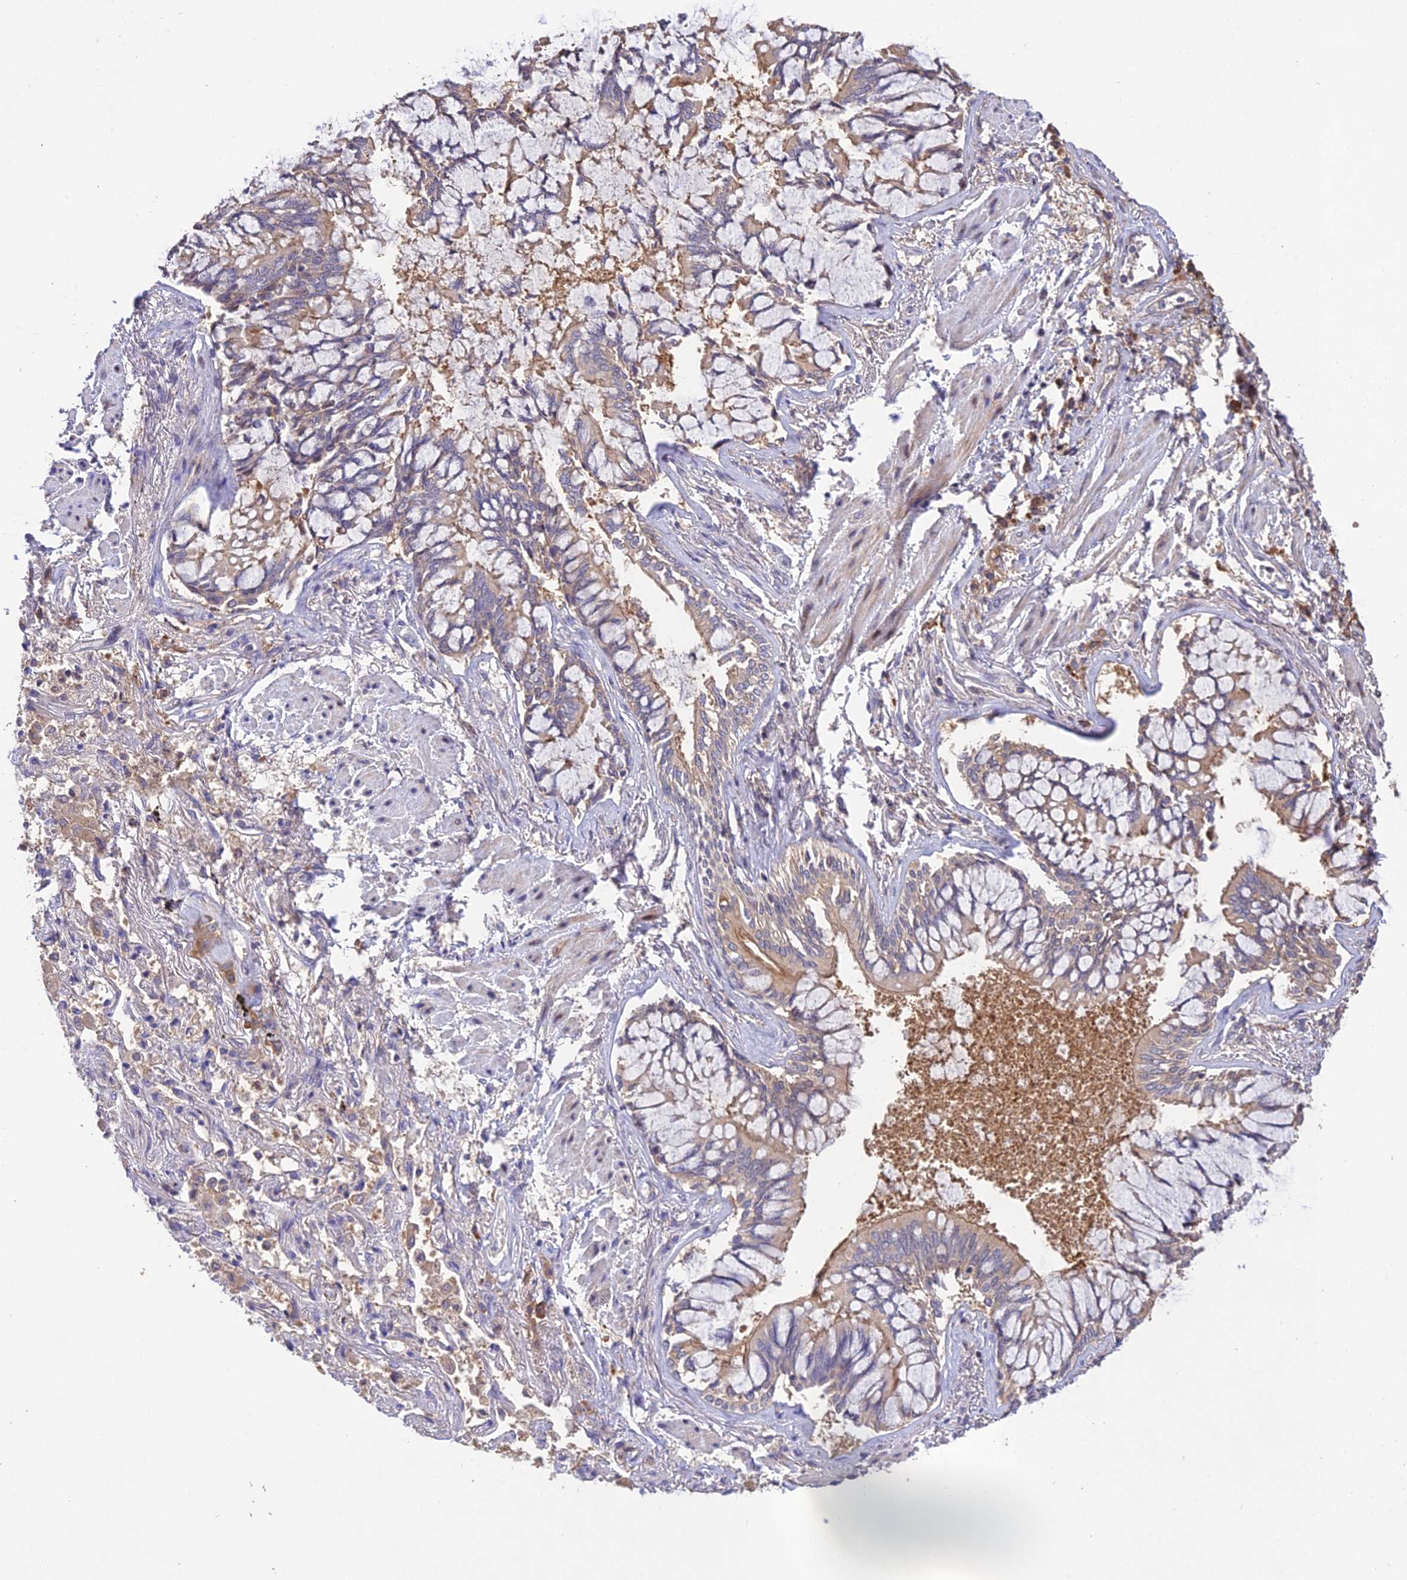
{"staining": {"intensity": "weak", "quantity": ">75%", "location": "cytoplasmic/membranous"}, "tissue": "lung cancer", "cell_type": "Tumor cells", "image_type": "cancer", "snomed": [{"axis": "morphology", "description": "Adenocarcinoma, NOS"}, {"axis": "topography", "description": "Lung"}], "caption": "A high-resolution micrograph shows IHC staining of lung adenocarcinoma, which reveals weak cytoplasmic/membranous positivity in about >75% of tumor cells. (DAB = brown stain, brightfield microscopy at high magnification).", "gene": "DENND5B", "patient": {"sex": "male", "age": 67}}